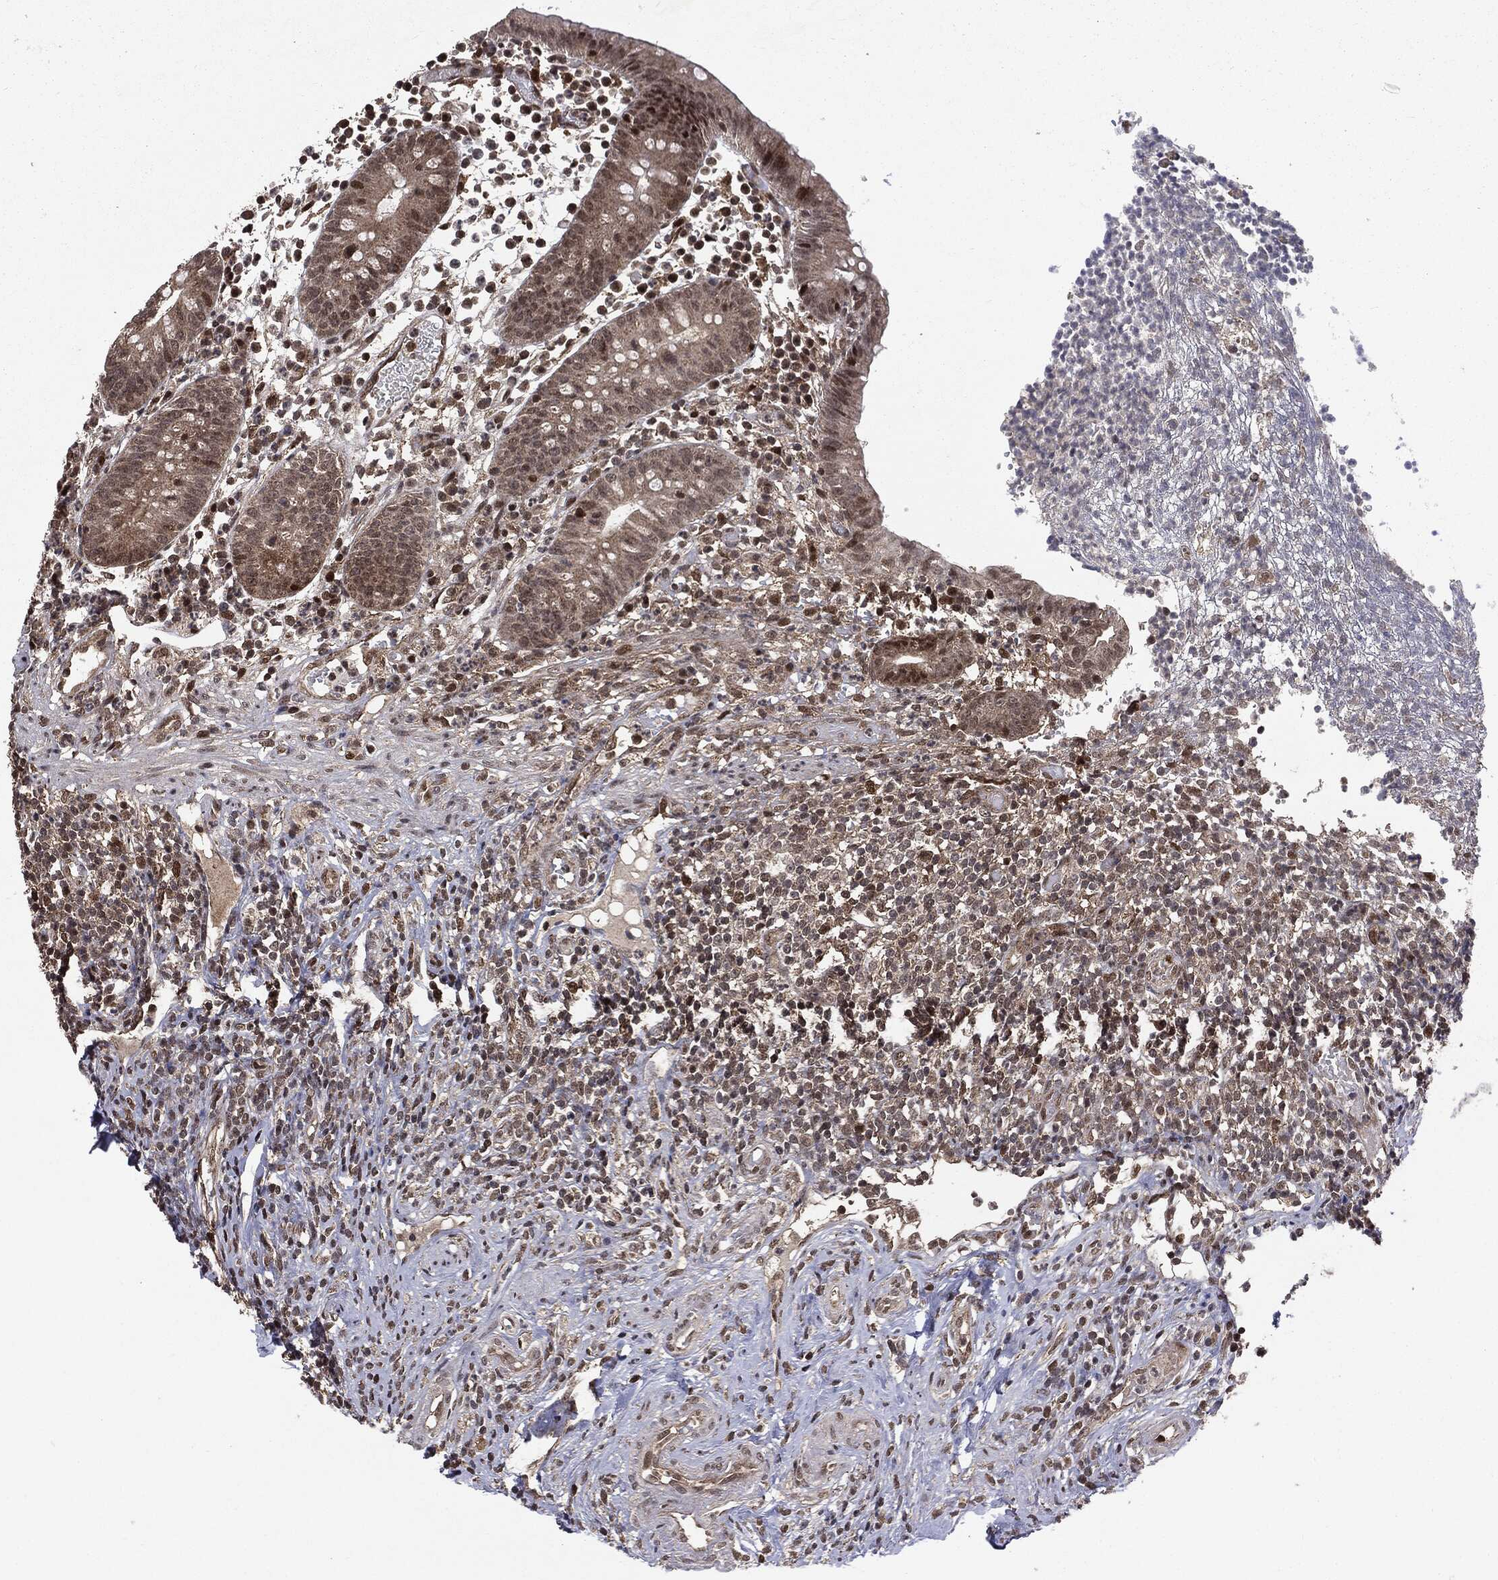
{"staining": {"intensity": "weak", "quantity": "25%-75%", "location": "cytoplasmic/membranous,nuclear"}, "tissue": "appendix", "cell_type": "Glandular cells", "image_type": "normal", "snomed": [{"axis": "morphology", "description": "Normal tissue, NOS"}, {"axis": "topography", "description": "Appendix"}], "caption": "Immunohistochemical staining of normal human appendix shows weak cytoplasmic/membranous,nuclear protein expression in approximately 25%-75% of glandular cells.", "gene": "PTPA", "patient": {"sex": "female", "age": 40}}